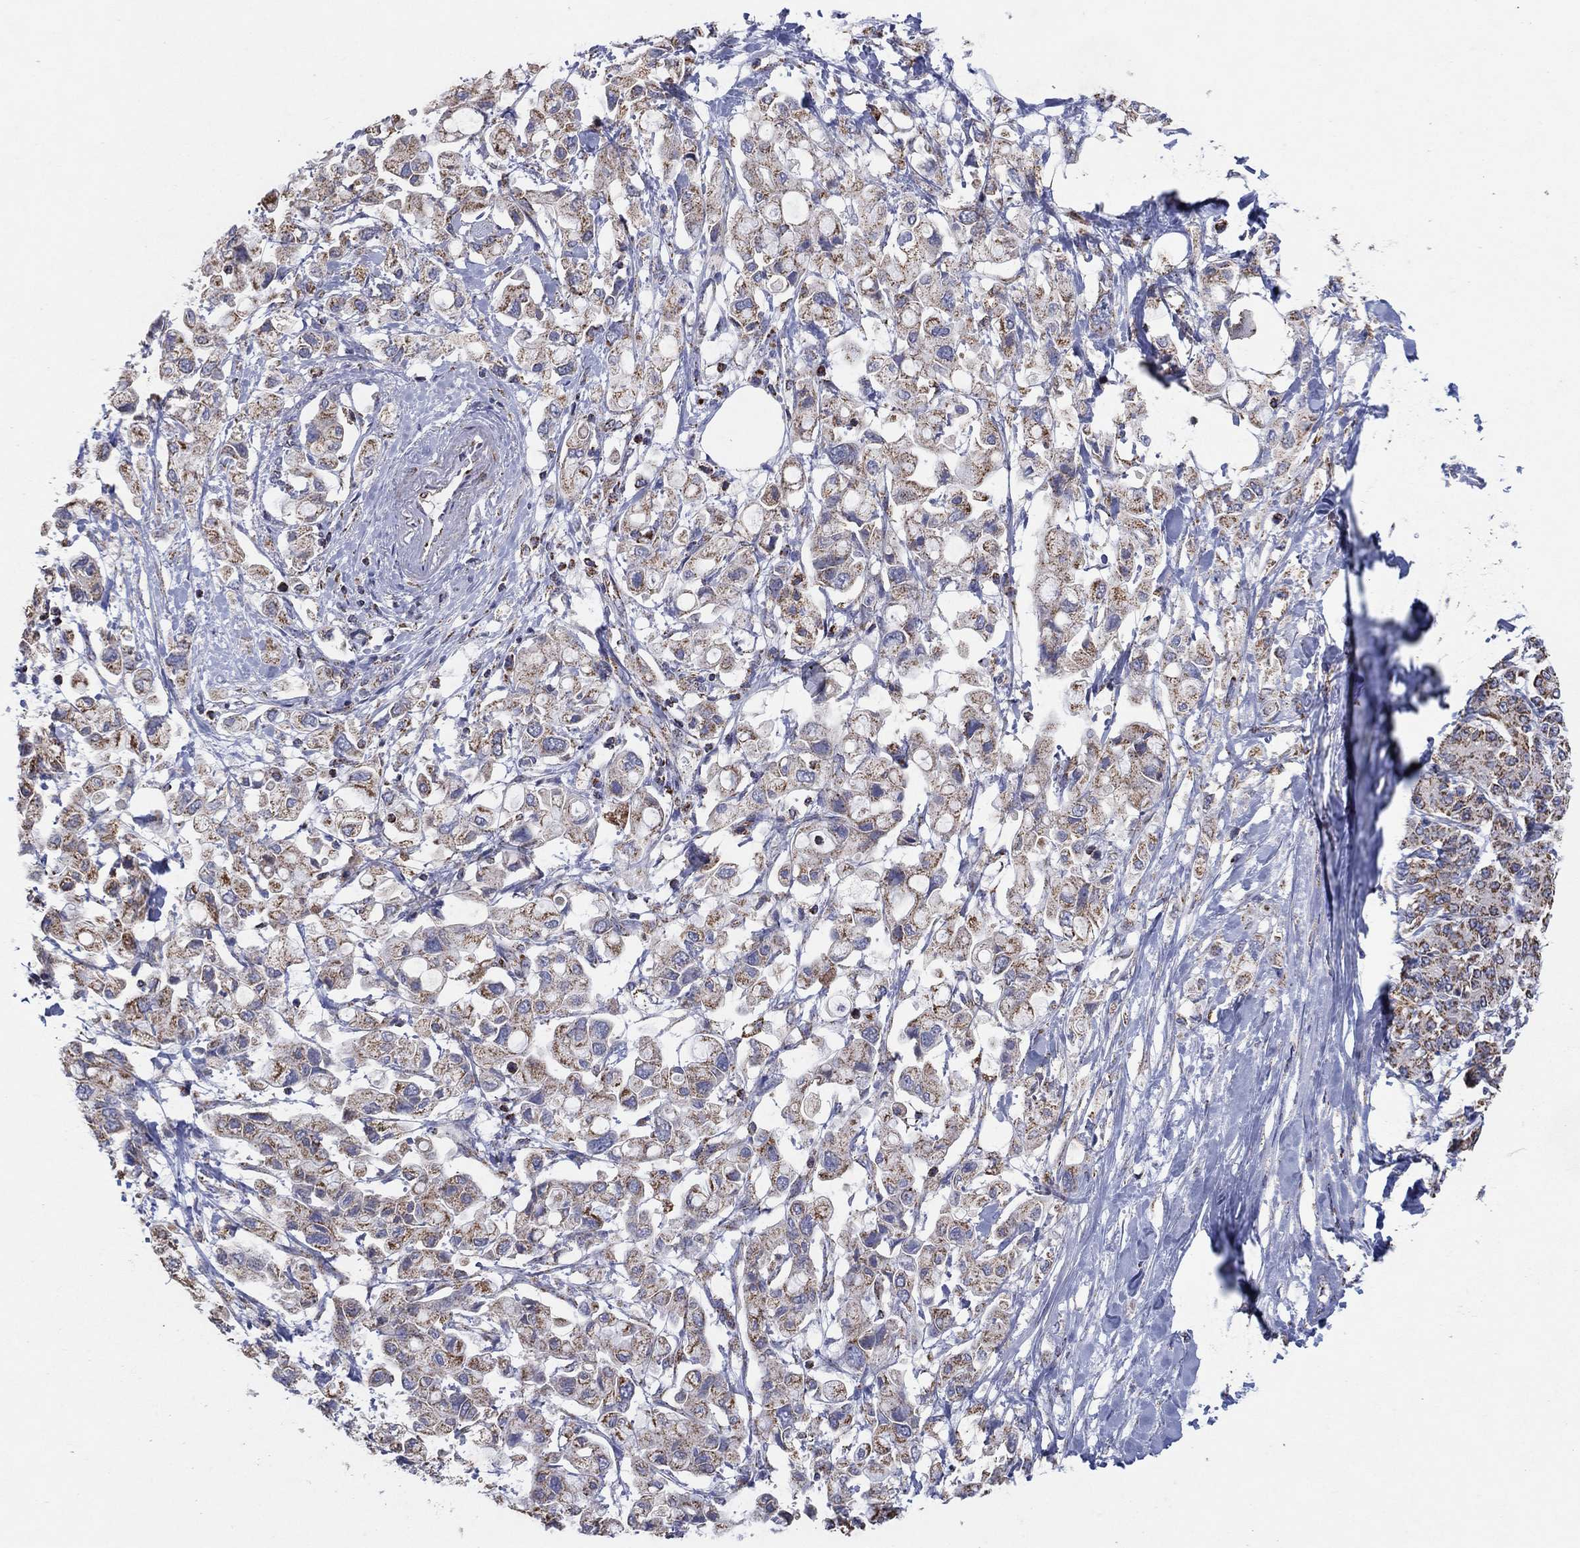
{"staining": {"intensity": "moderate", "quantity": ">75%", "location": "cytoplasmic/membranous"}, "tissue": "pancreatic cancer", "cell_type": "Tumor cells", "image_type": "cancer", "snomed": [{"axis": "morphology", "description": "Adenocarcinoma, NOS"}, {"axis": "topography", "description": "Pancreas"}], "caption": "Immunohistochemical staining of pancreatic cancer displays medium levels of moderate cytoplasmic/membranous protein expression in about >75% of tumor cells.", "gene": "C9orf85", "patient": {"sex": "female", "age": 56}}